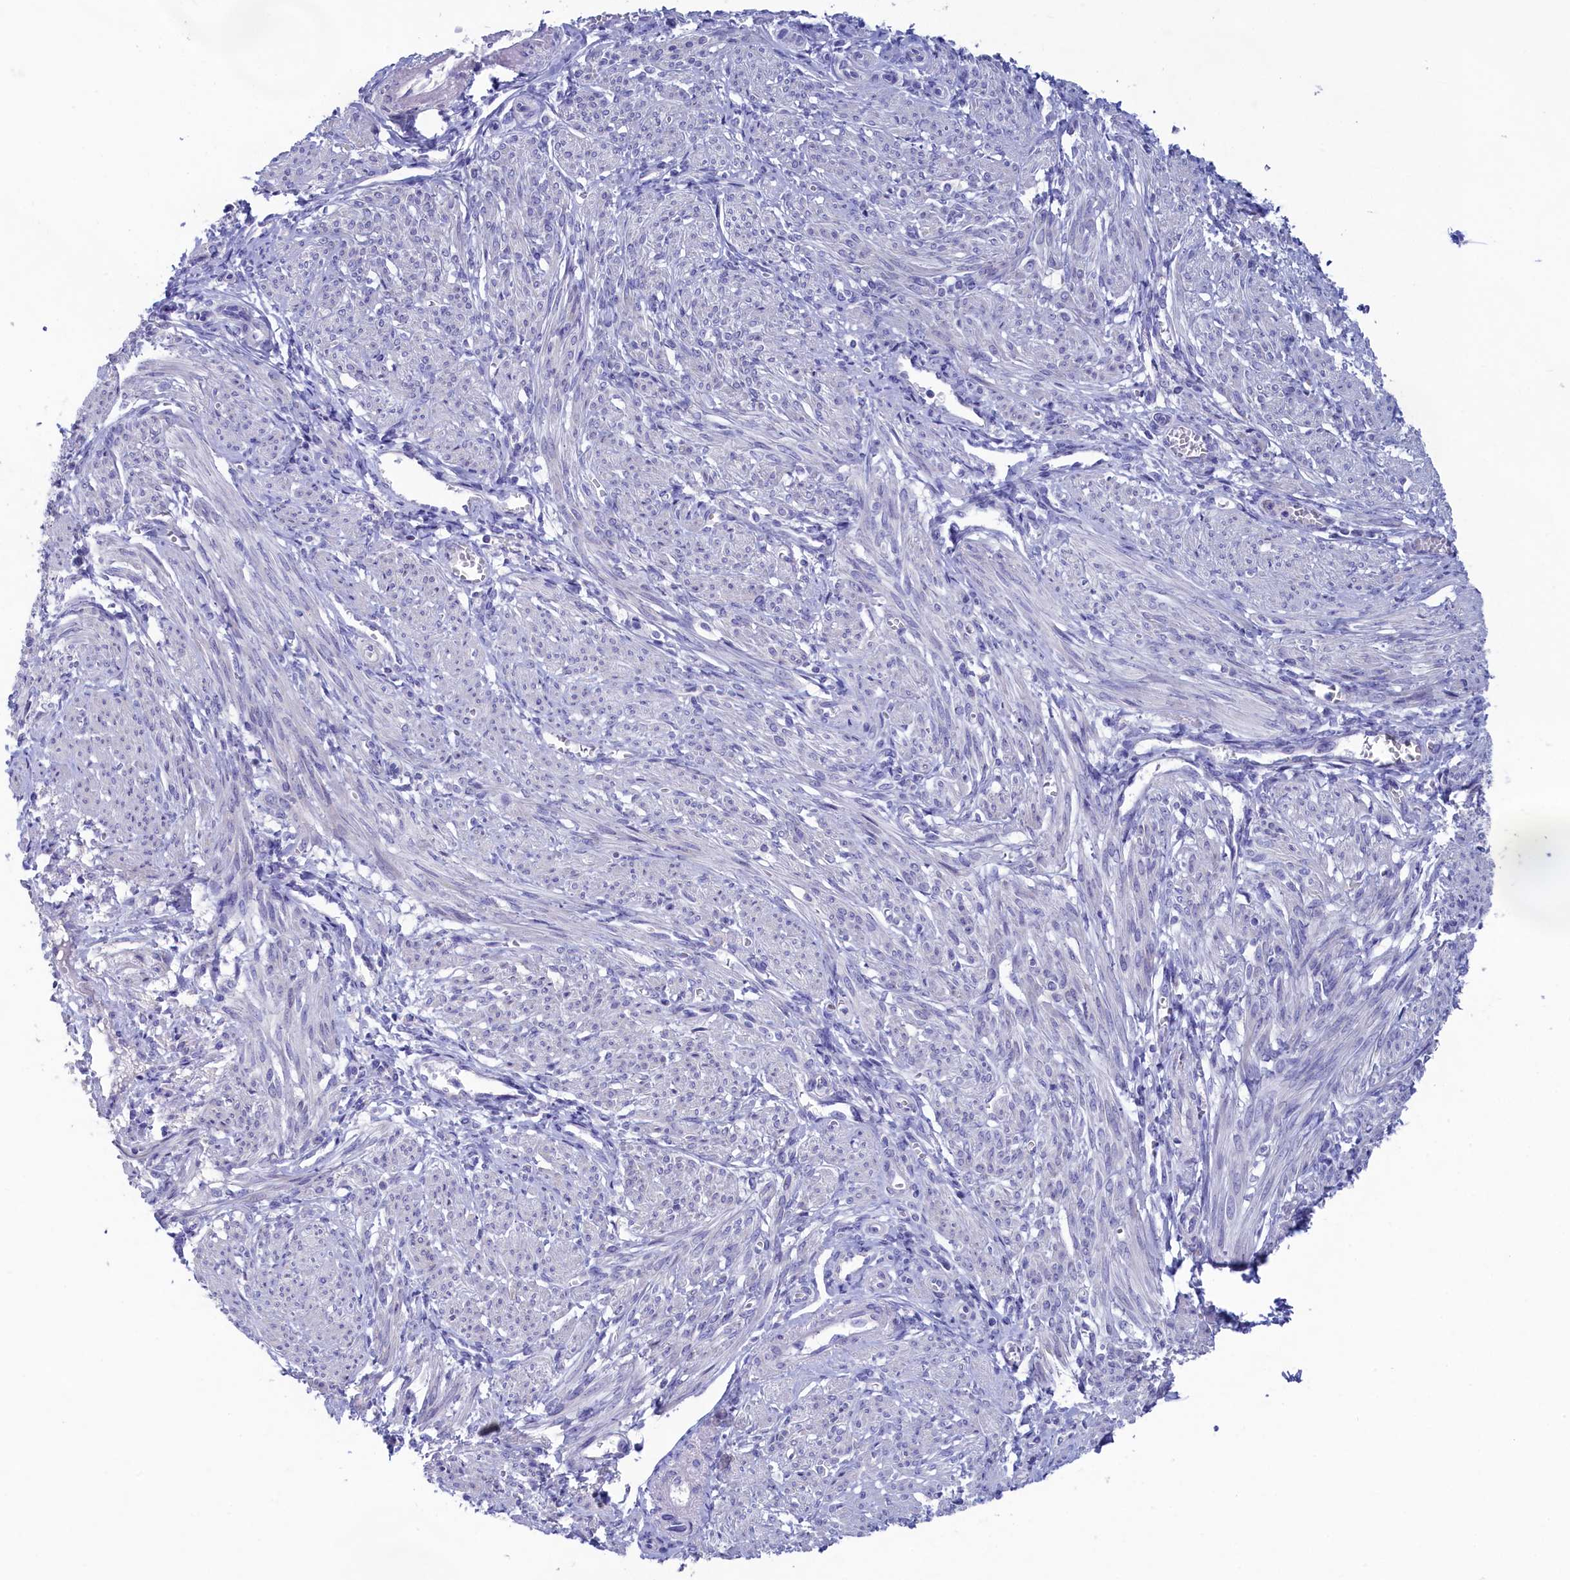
{"staining": {"intensity": "negative", "quantity": "none", "location": "none"}, "tissue": "smooth muscle", "cell_type": "Smooth muscle cells", "image_type": "normal", "snomed": [{"axis": "morphology", "description": "Normal tissue, NOS"}, {"axis": "topography", "description": "Smooth muscle"}], "caption": "A high-resolution photomicrograph shows IHC staining of normal smooth muscle, which displays no significant positivity in smooth muscle cells. Nuclei are stained in blue.", "gene": "PRDM12", "patient": {"sex": "female", "age": 39}}